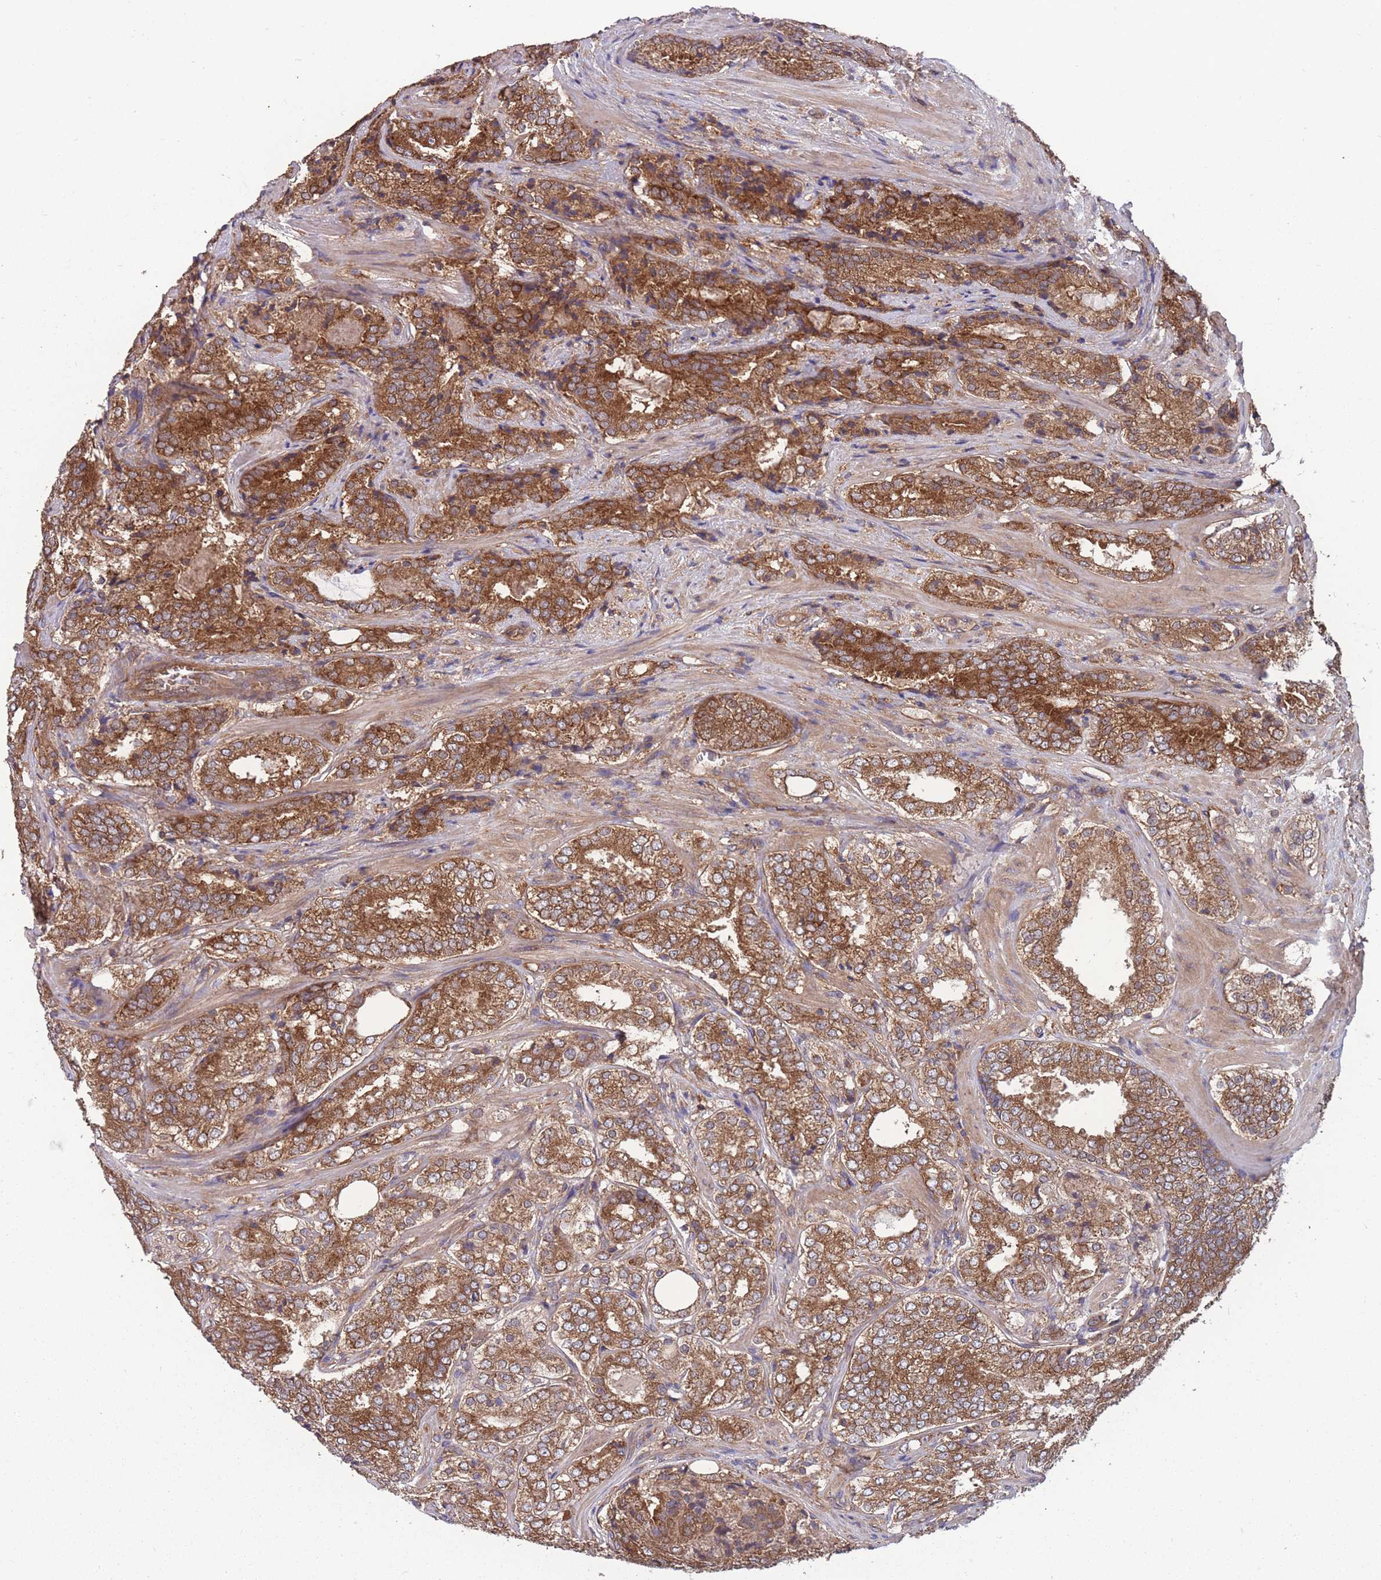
{"staining": {"intensity": "strong", "quantity": ">75%", "location": "cytoplasmic/membranous"}, "tissue": "prostate cancer", "cell_type": "Tumor cells", "image_type": "cancer", "snomed": [{"axis": "morphology", "description": "Adenocarcinoma, High grade"}, {"axis": "topography", "description": "Prostate"}], "caption": "Strong cytoplasmic/membranous protein positivity is identified in approximately >75% of tumor cells in prostate cancer.", "gene": "ZPR1", "patient": {"sex": "male", "age": 63}}